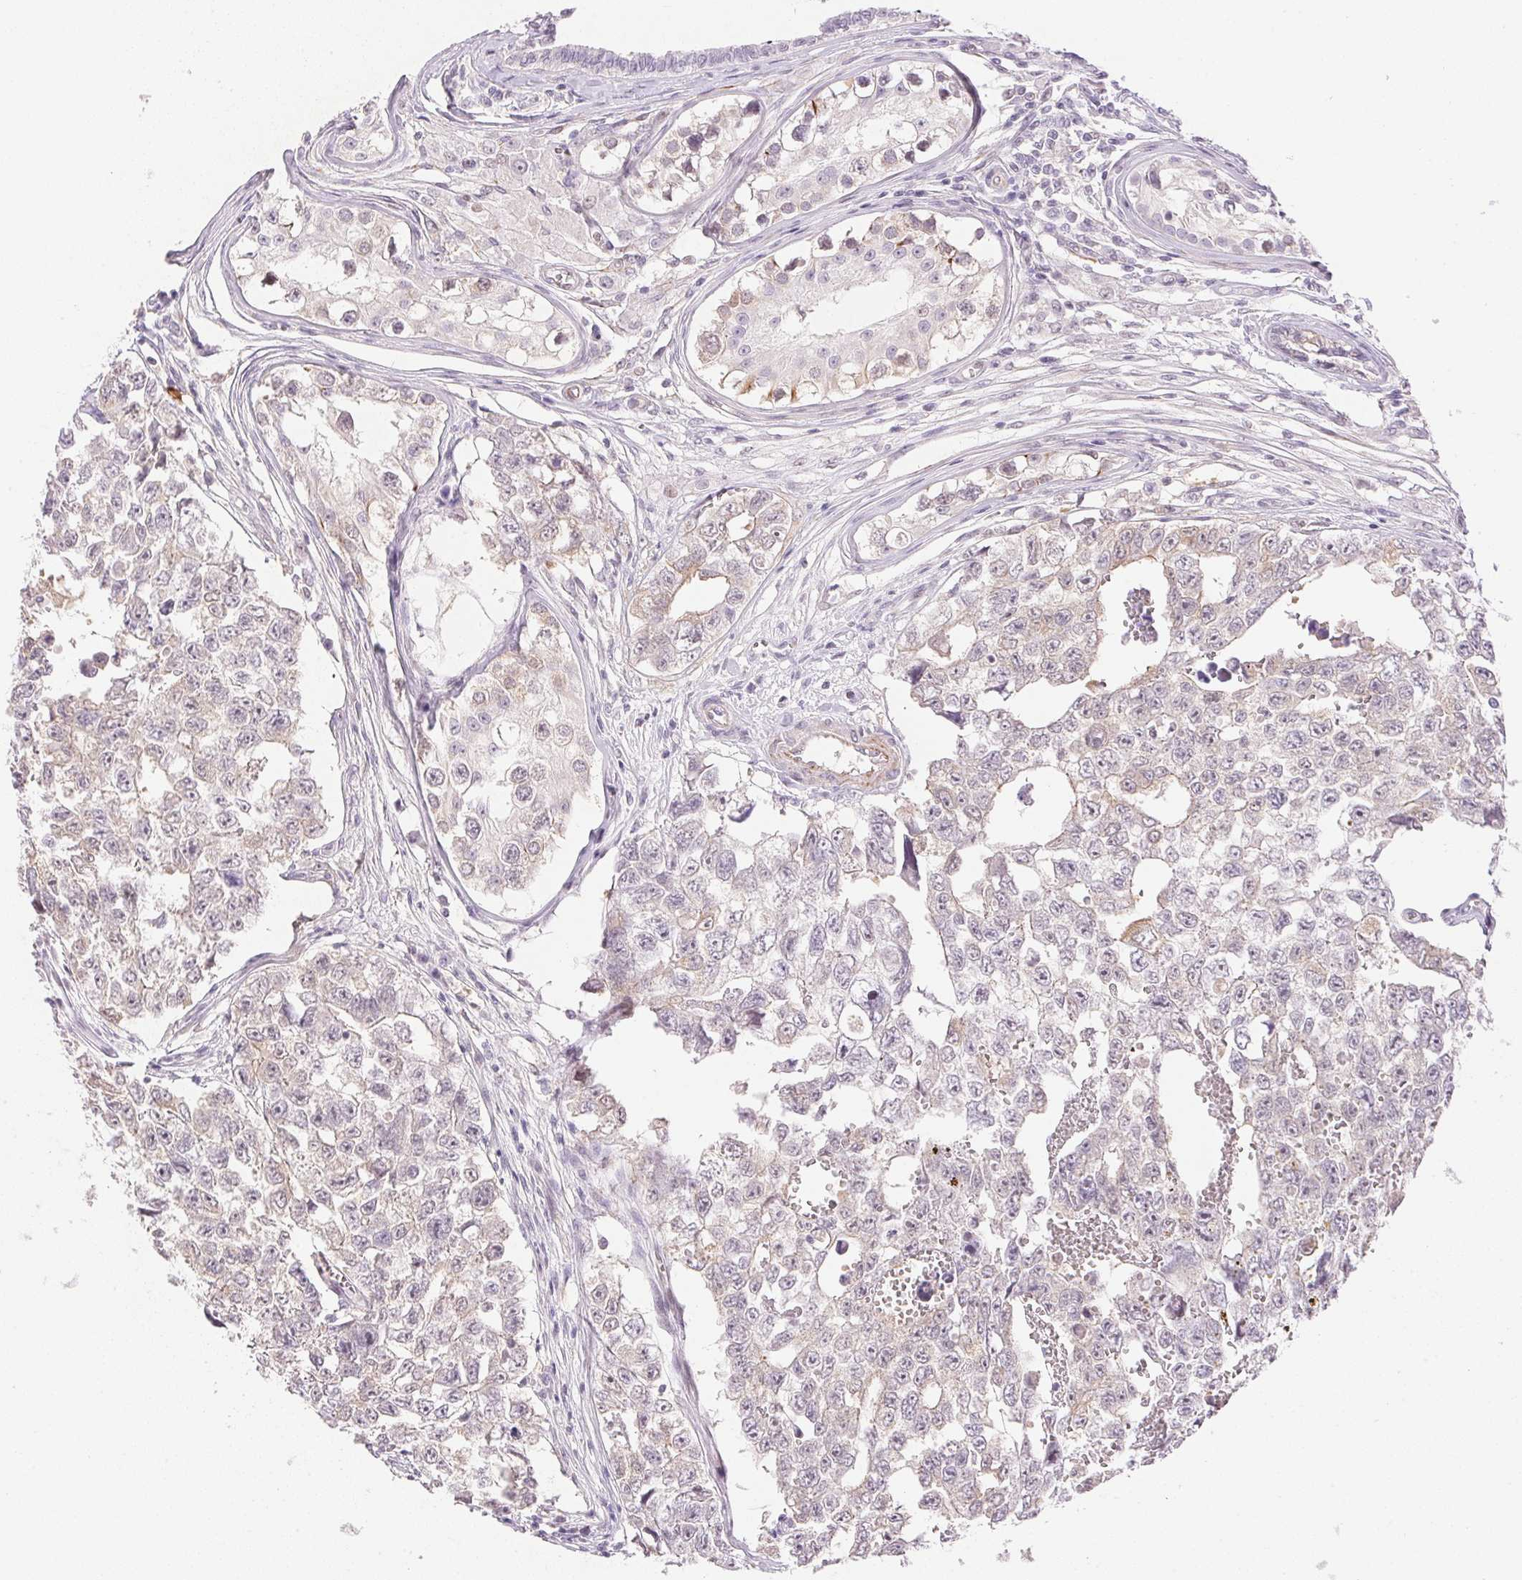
{"staining": {"intensity": "negative", "quantity": "none", "location": "none"}, "tissue": "testis cancer", "cell_type": "Tumor cells", "image_type": "cancer", "snomed": [{"axis": "morphology", "description": "Carcinoma, Embryonal, NOS"}, {"axis": "topography", "description": "Testis"}], "caption": "Embryonal carcinoma (testis) was stained to show a protein in brown. There is no significant staining in tumor cells.", "gene": "GYG2", "patient": {"sex": "male", "age": 18}}